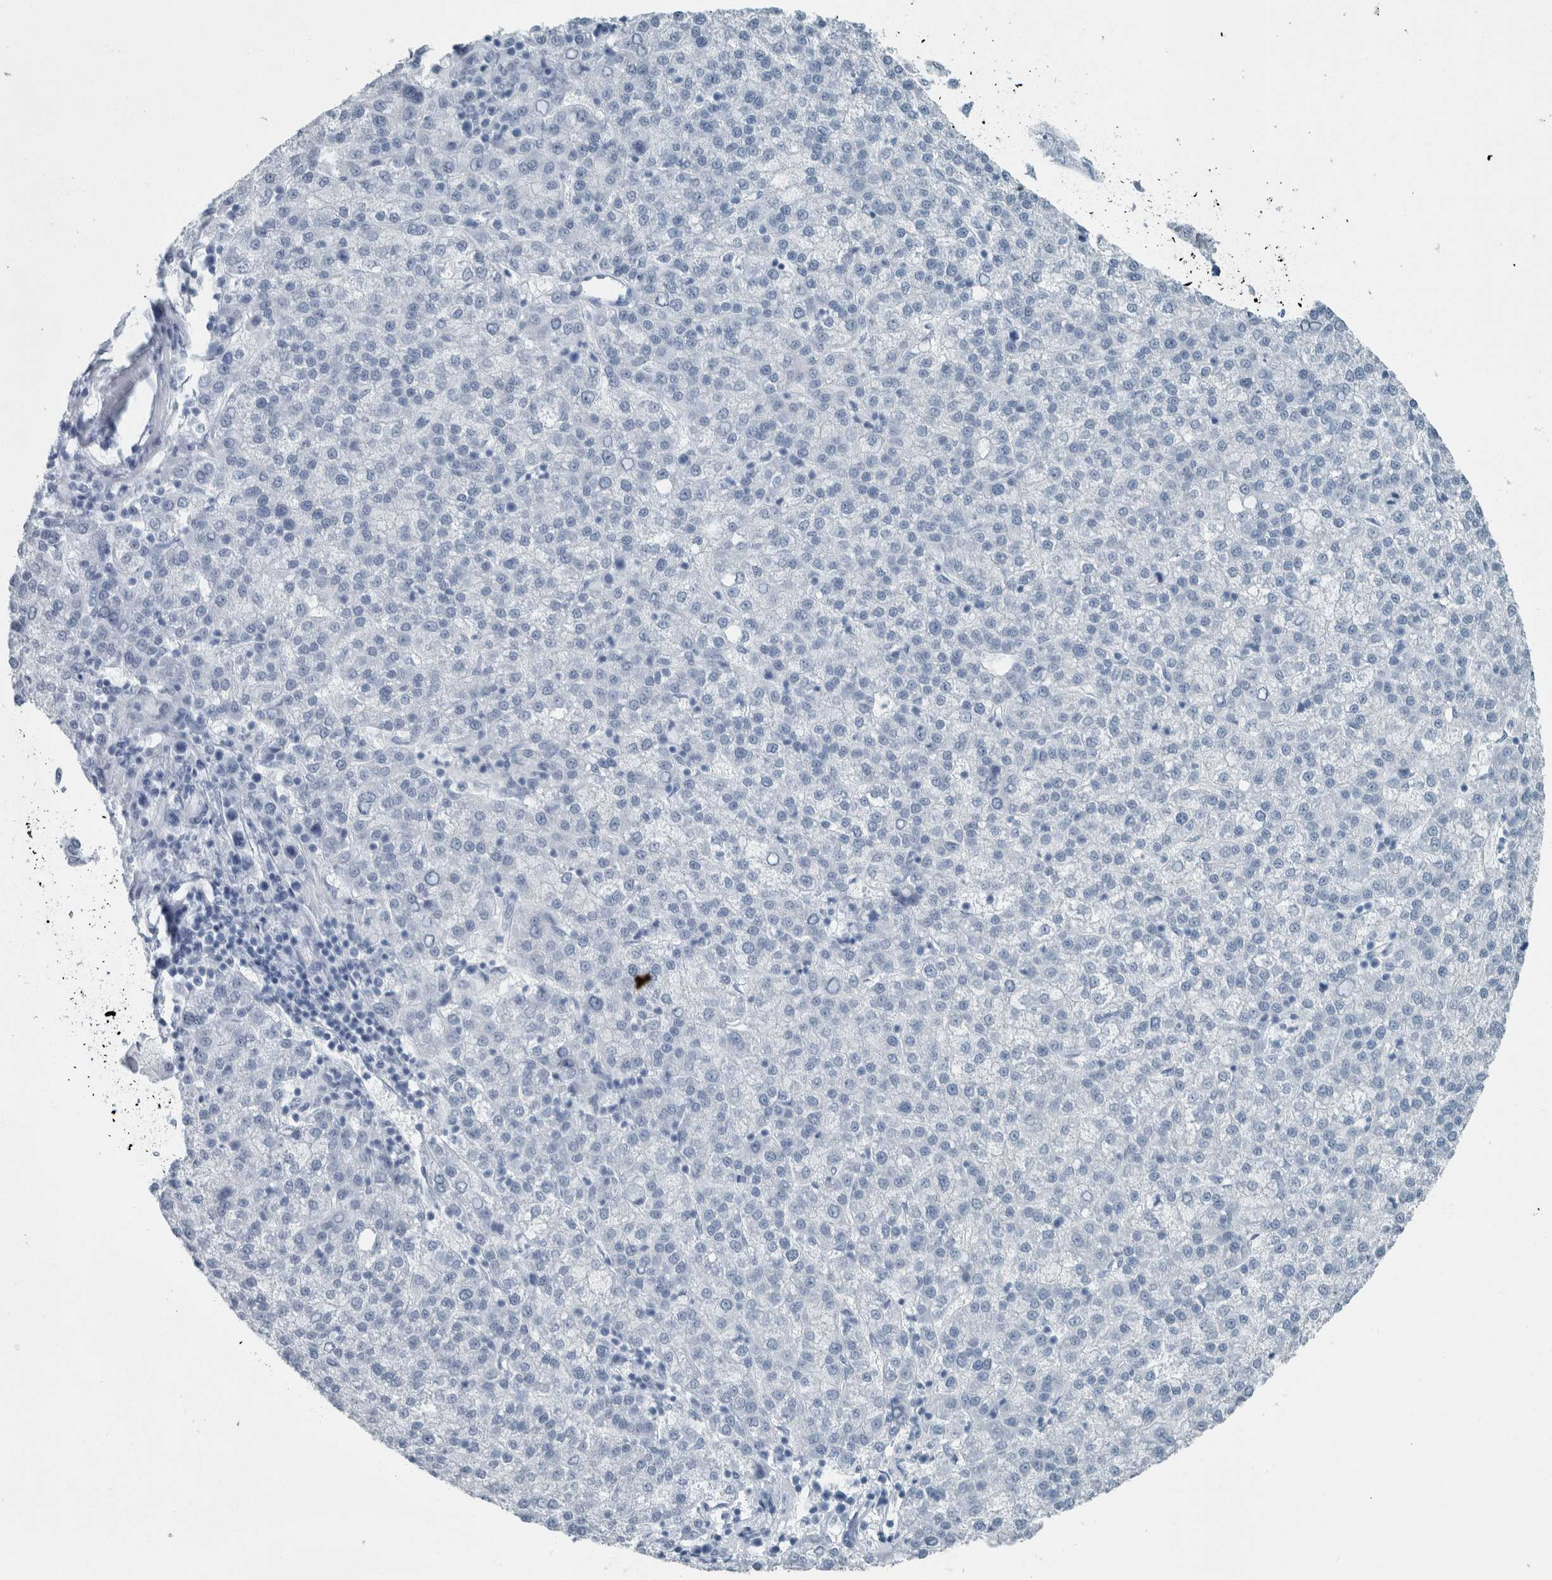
{"staining": {"intensity": "negative", "quantity": "none", "location": "none"}, "tissue": "liver cancer", "cell_type": "Tumor cells", "image_type": "cancer", "snomed": [{"axis": "morphology", "description": "Carcinoma, Hepatocellular, NOS"}, {"axis": "topography", "description": "Liver"}], "caption": "There is no significant positivity in tumor cells of liver cancer (hepatocellular carcinoma).", "gene": "MYO1E", "patient": {"sex": "female", "age": 58}}